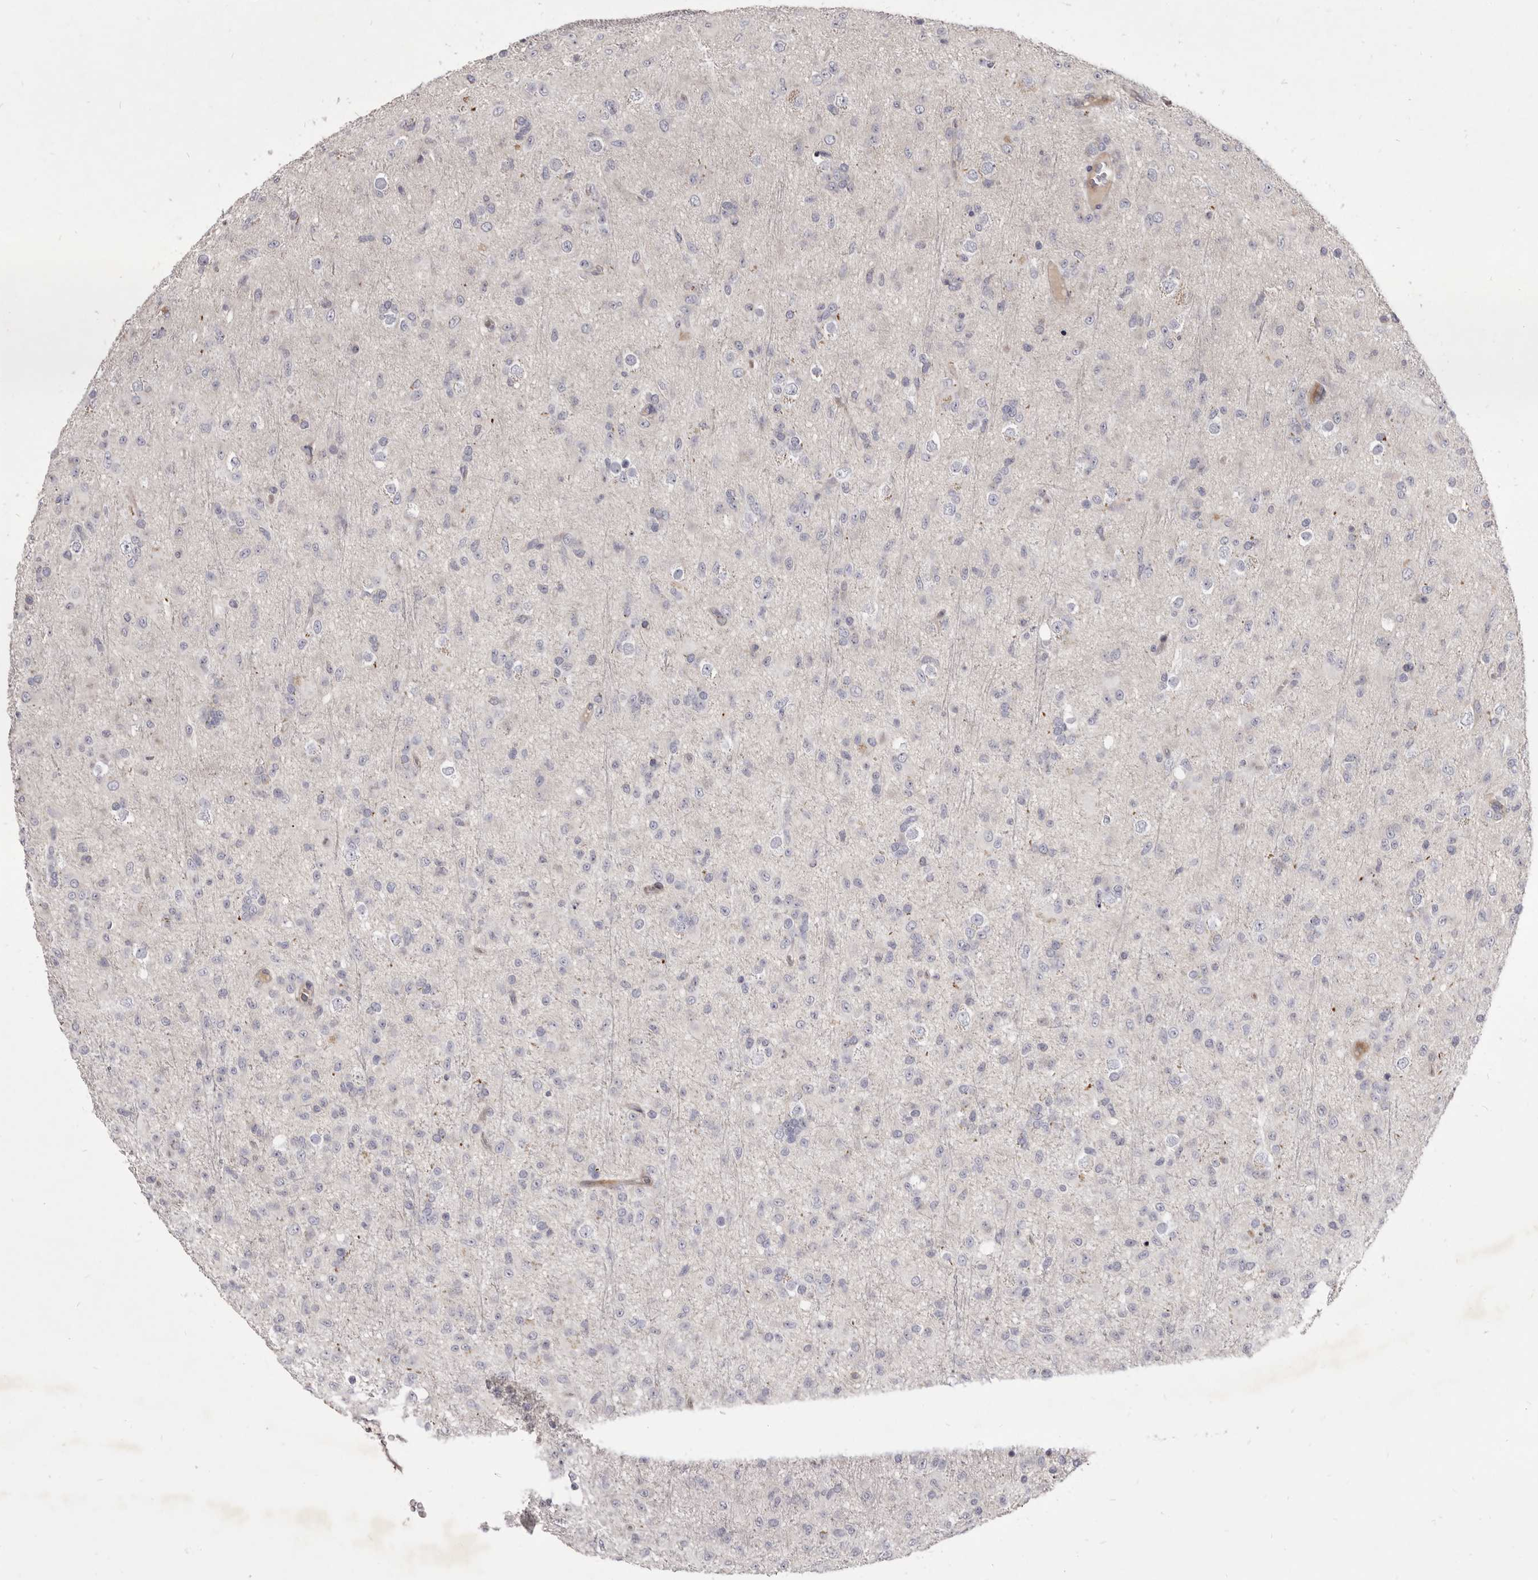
{"staining": {"intensity": "negative", "quantity": "none", "location": "none"}, "tissue": "glioma", "cell_type": "Tumor cells", "image_type": "cancer", "snomed": [{"axis": "morphology", "description": "Glioma, malignant, Low grade"}, {"axis": "topography", "description": "Brain"}], "caption": "Human glioma stained for a protein using immunohistochemistry demonstrates no expression in tumor cells.", "gene": "FAS", "patient": {"sex": "male", "age": 65}}